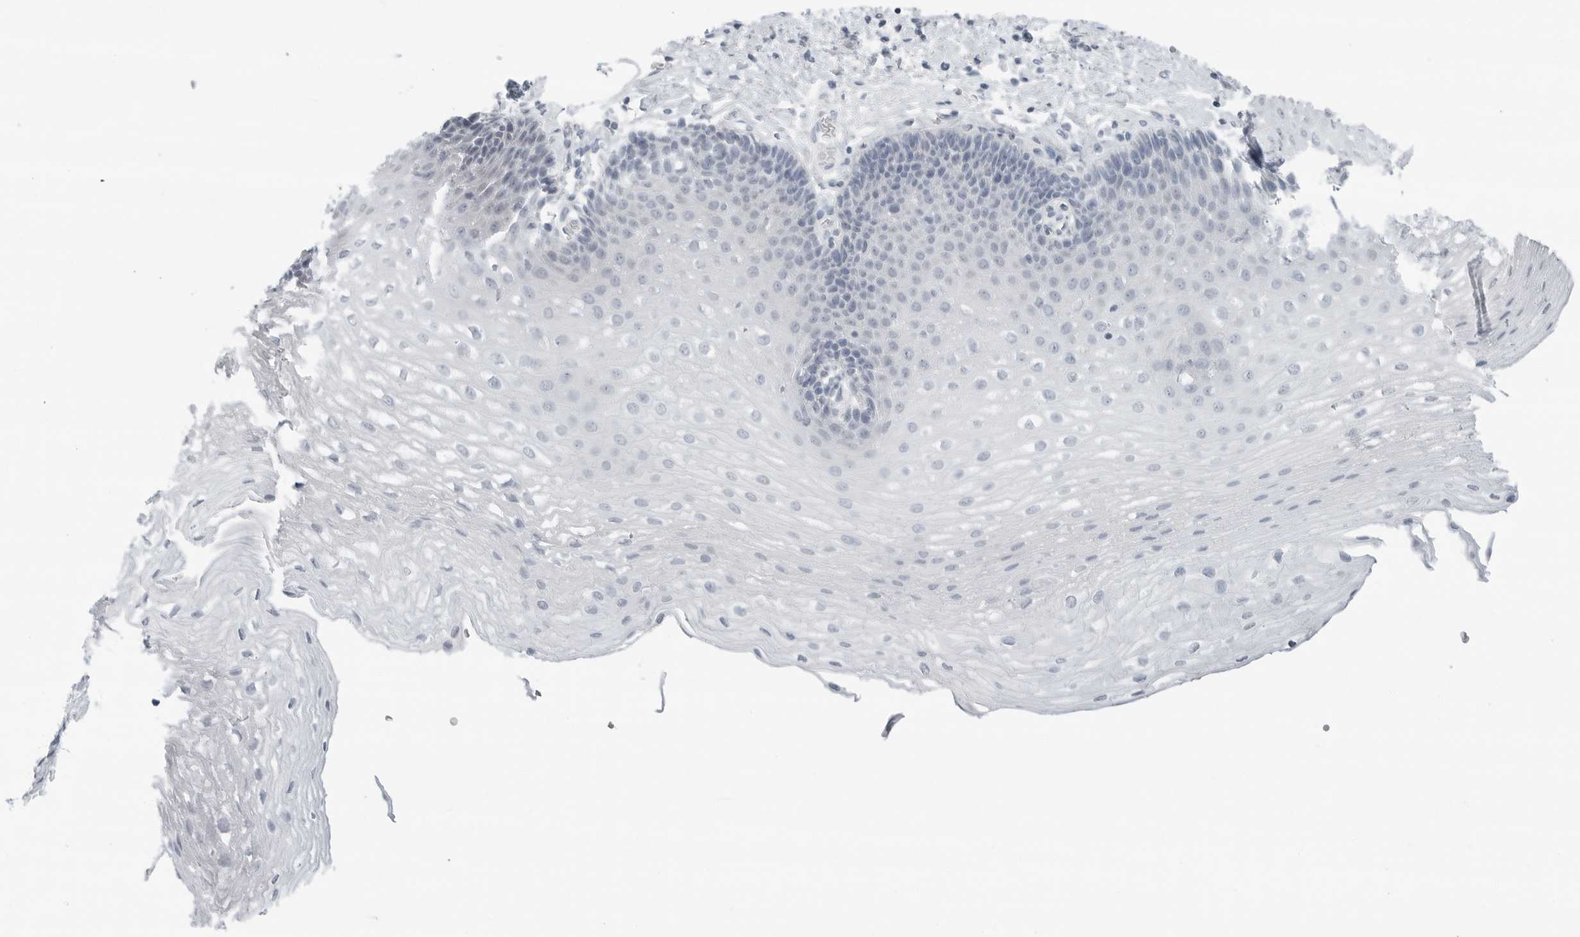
{"staining": {"intensity": "negative", "quantity": "none", "location": "none"}, "tissue": "esophagus", "cell_type": "Squamous epithelial cells", "image_type": "normal", "snomed": [{"axis": "morphology", "description": "Normal tissue, NOS"}, {"axis": "topography", "description": "Esophagus"}], "caption": "Immunohistochemistry (IHC) micrograph of normal esophagus: esophagus stained with DAB displays no significant protein expression in squamous epithelial cells.", "gene": "XIRP1", "patient": {"sex": "female", "age": 66}}